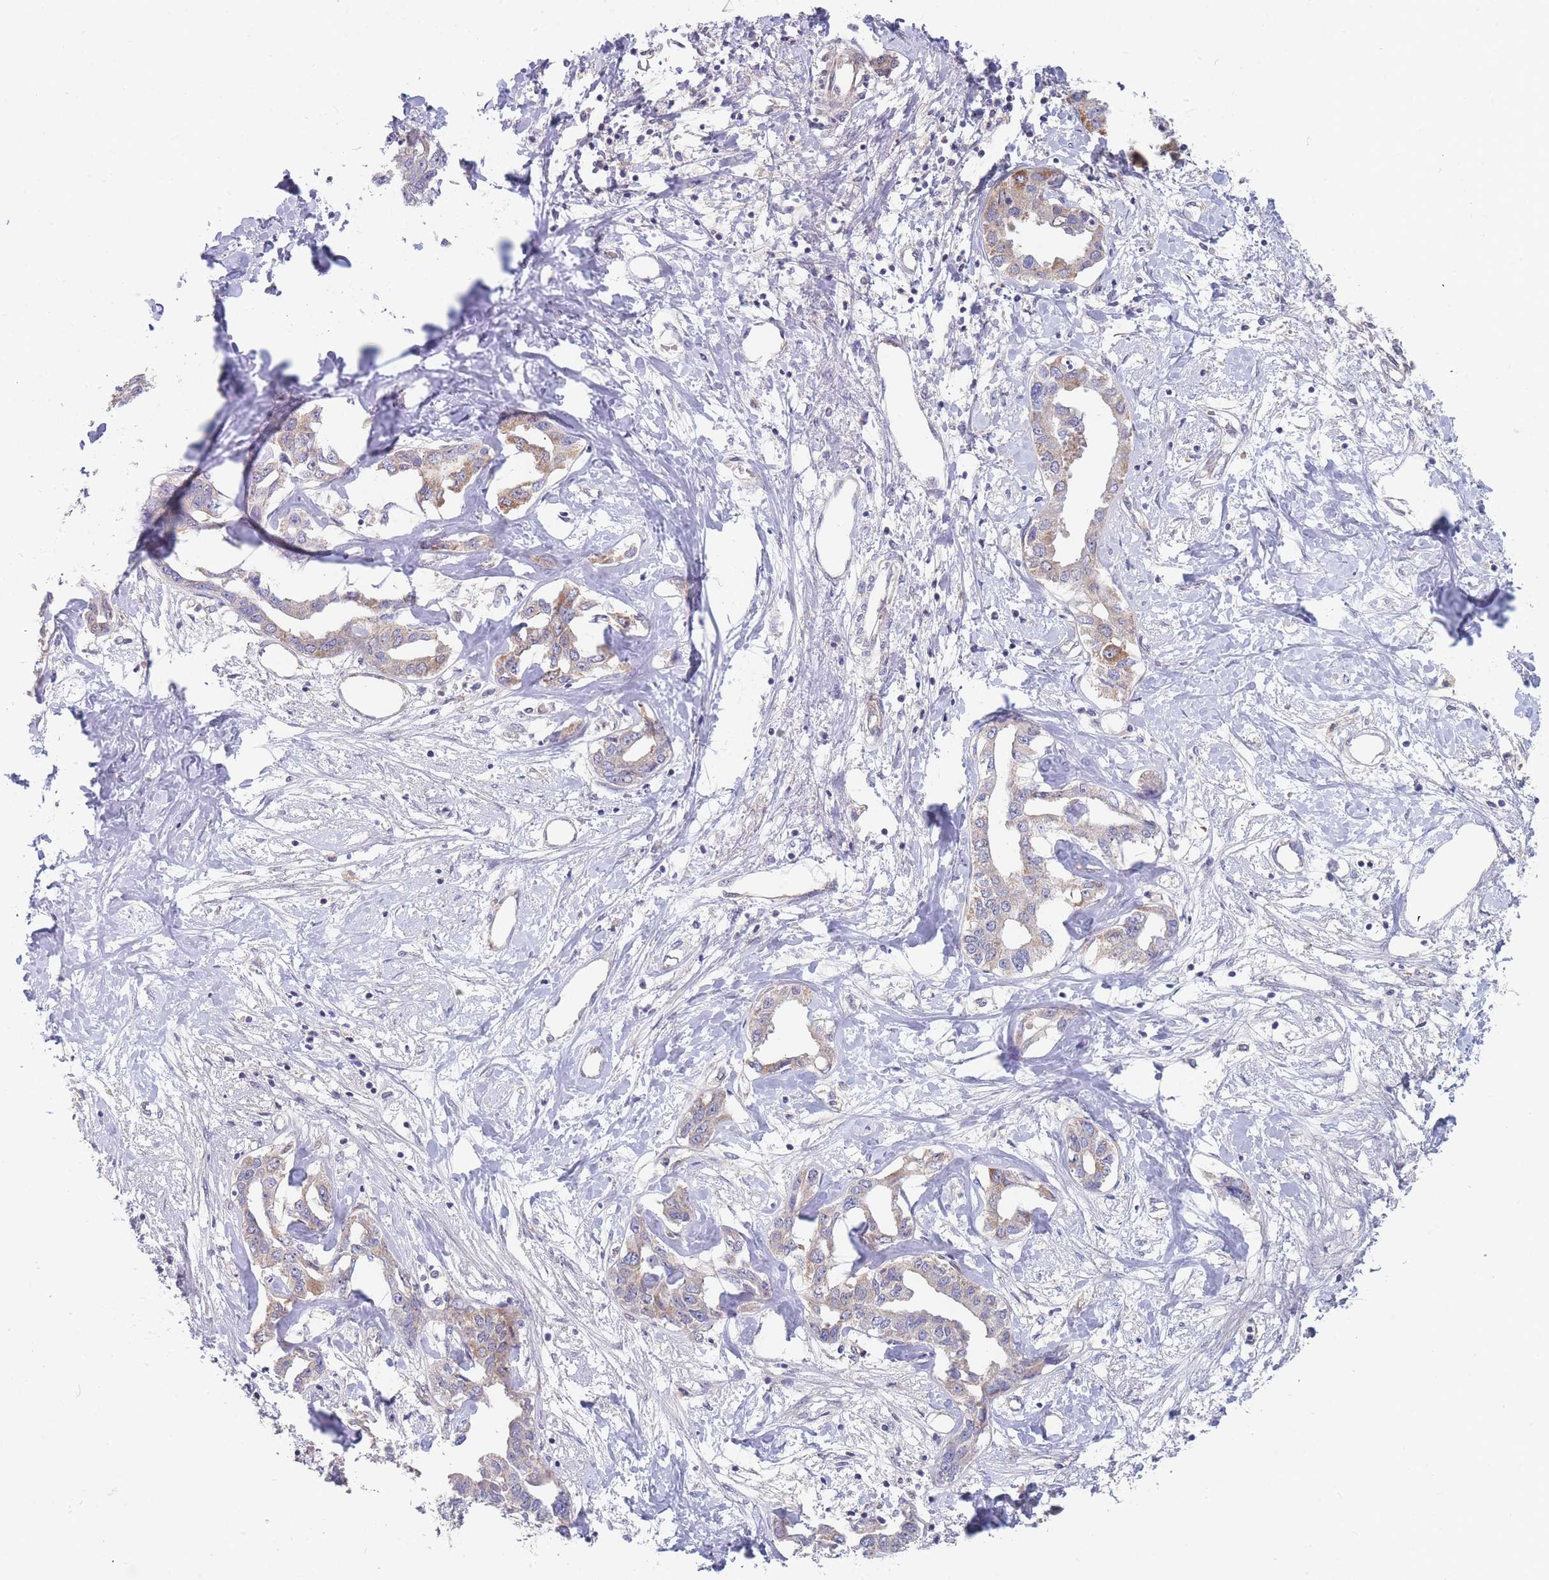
{"staining": {"intensity": "weak", "quantity": "25%-75%", "location": "cytoplasmic/membranous"}, "tissue": "liver cancer", "cell_type": "Tumor cells", "image_type": "cancer", "snomed": [{"axis": "morphology", "description": "Cholangiocarcinoma"}, {"axis": "topography", "description": "Liver"}], "caption": "Liver cholangiocarcinoma stained with a brown dye shows weak cytoplasmic/membranous positive staining in about 25%-75% of tumor cells.", "gene": "NUB1", "patient": {"sex": "male", "age": 59}}